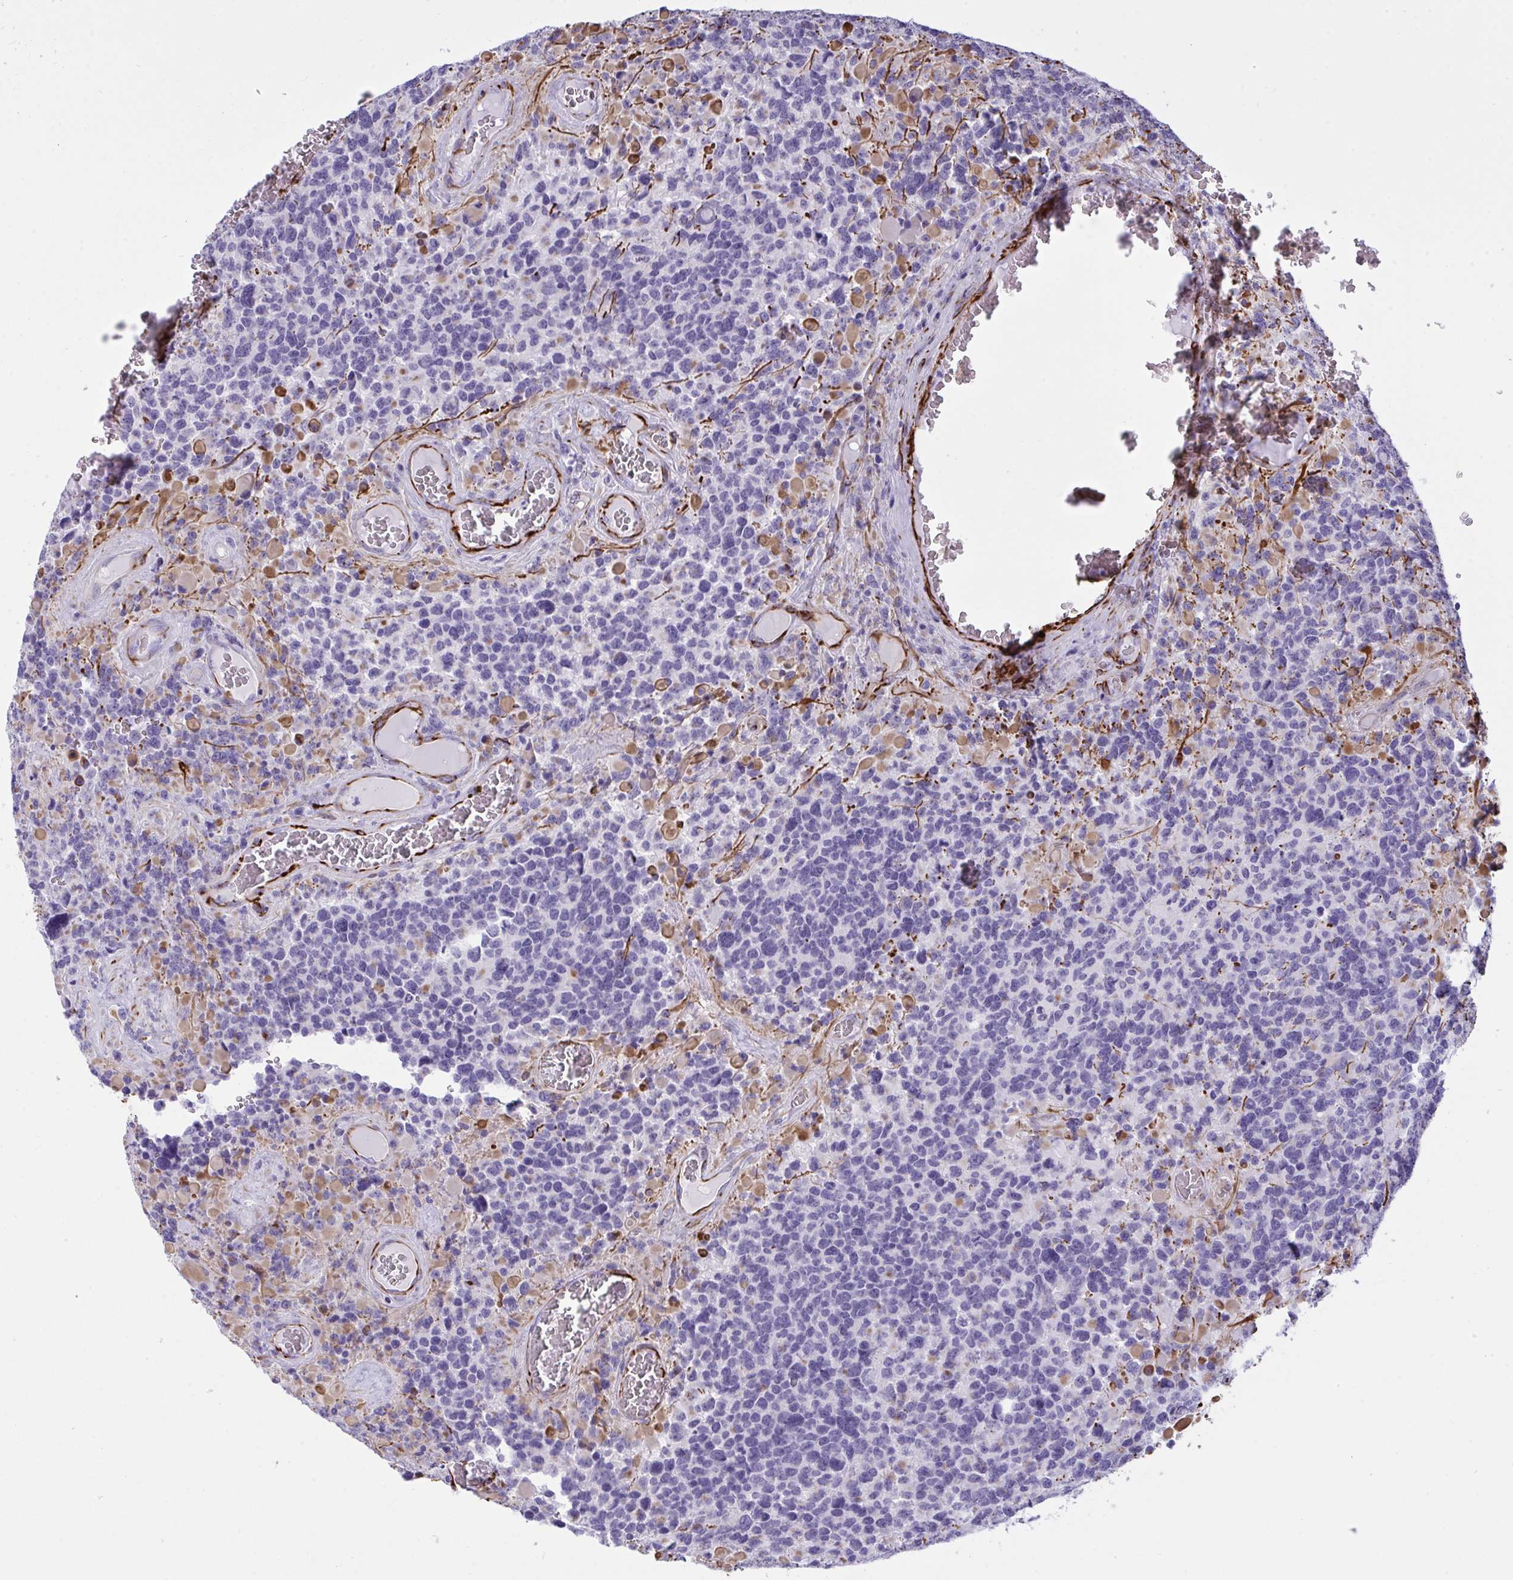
{"staining": {"intensity": "negative", "quantity": "none", "location": "none"}, "tissue": "glioma", "cell_type": "Tumor cells", "image_type": "cancer", "snomed": [{"axis": "morphology", "description": "Glioma, malignant, High grade"}, {"axis": "topography", "description": "Brain"}], "caption": "An image of glioma stained for a protein shows no brown staining in tumor cells.", "gene": "SLC35B1", "patient": {"sex": "female", "age": 40}}